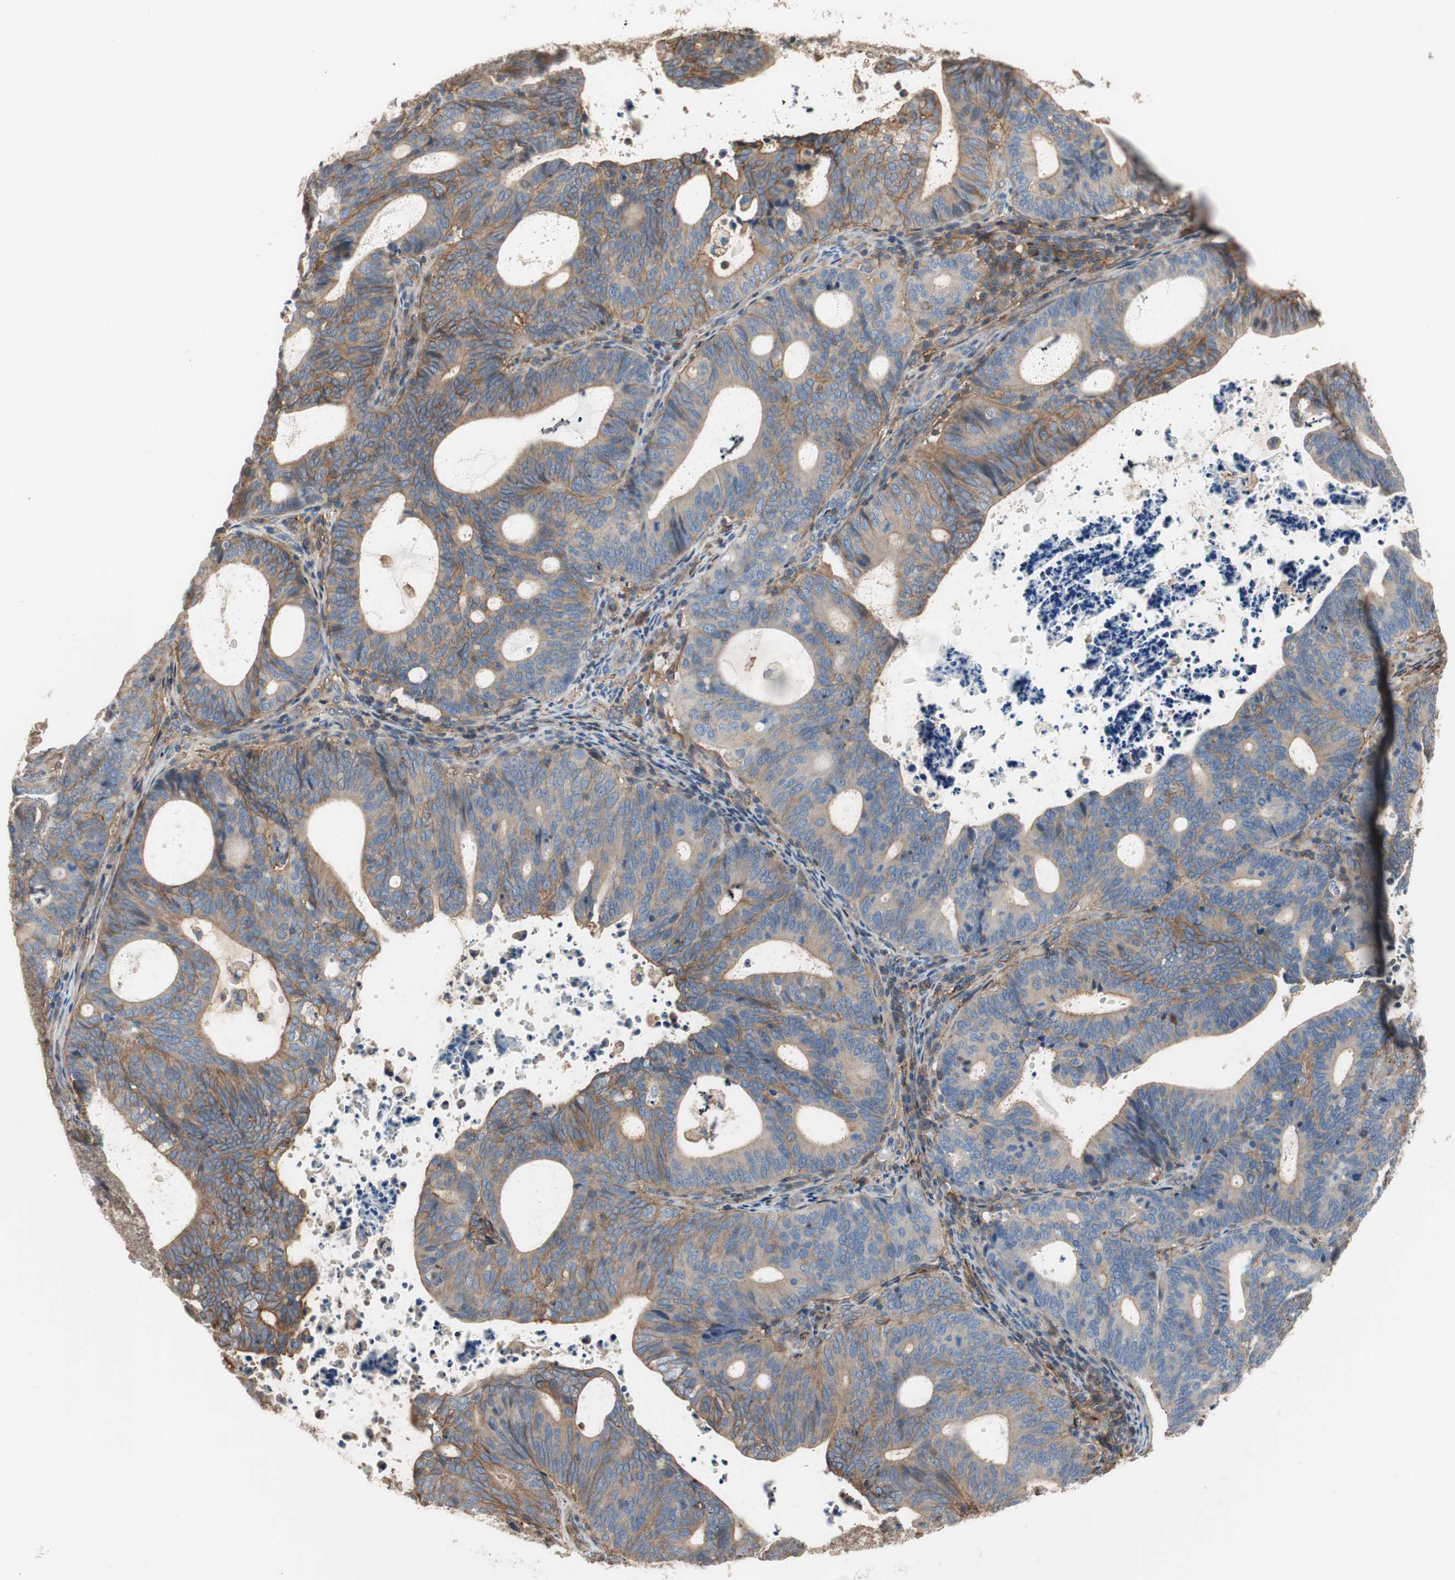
{"staining": {"intensity": "moderate", "quantity": "25%-75%", "location": "cytoplasmic/membranous"}, "tissue": "endometrial cancer", "cell_type": "Tumor cells", "image_type": "cancer", "snomed": [{"axis": "morphology", "description": "Adenocarcinoma, NOS"}, {"axis": "topography", "description": "Uterus"}], "caption": "A brown stain labels moderate cytoplasmic/membranous staining of a protein in endometrial cancer (adenocarcinoma) tumor cells.", "gene": "IL1RL1", "patient": {"sex": "female", "age": 83}}